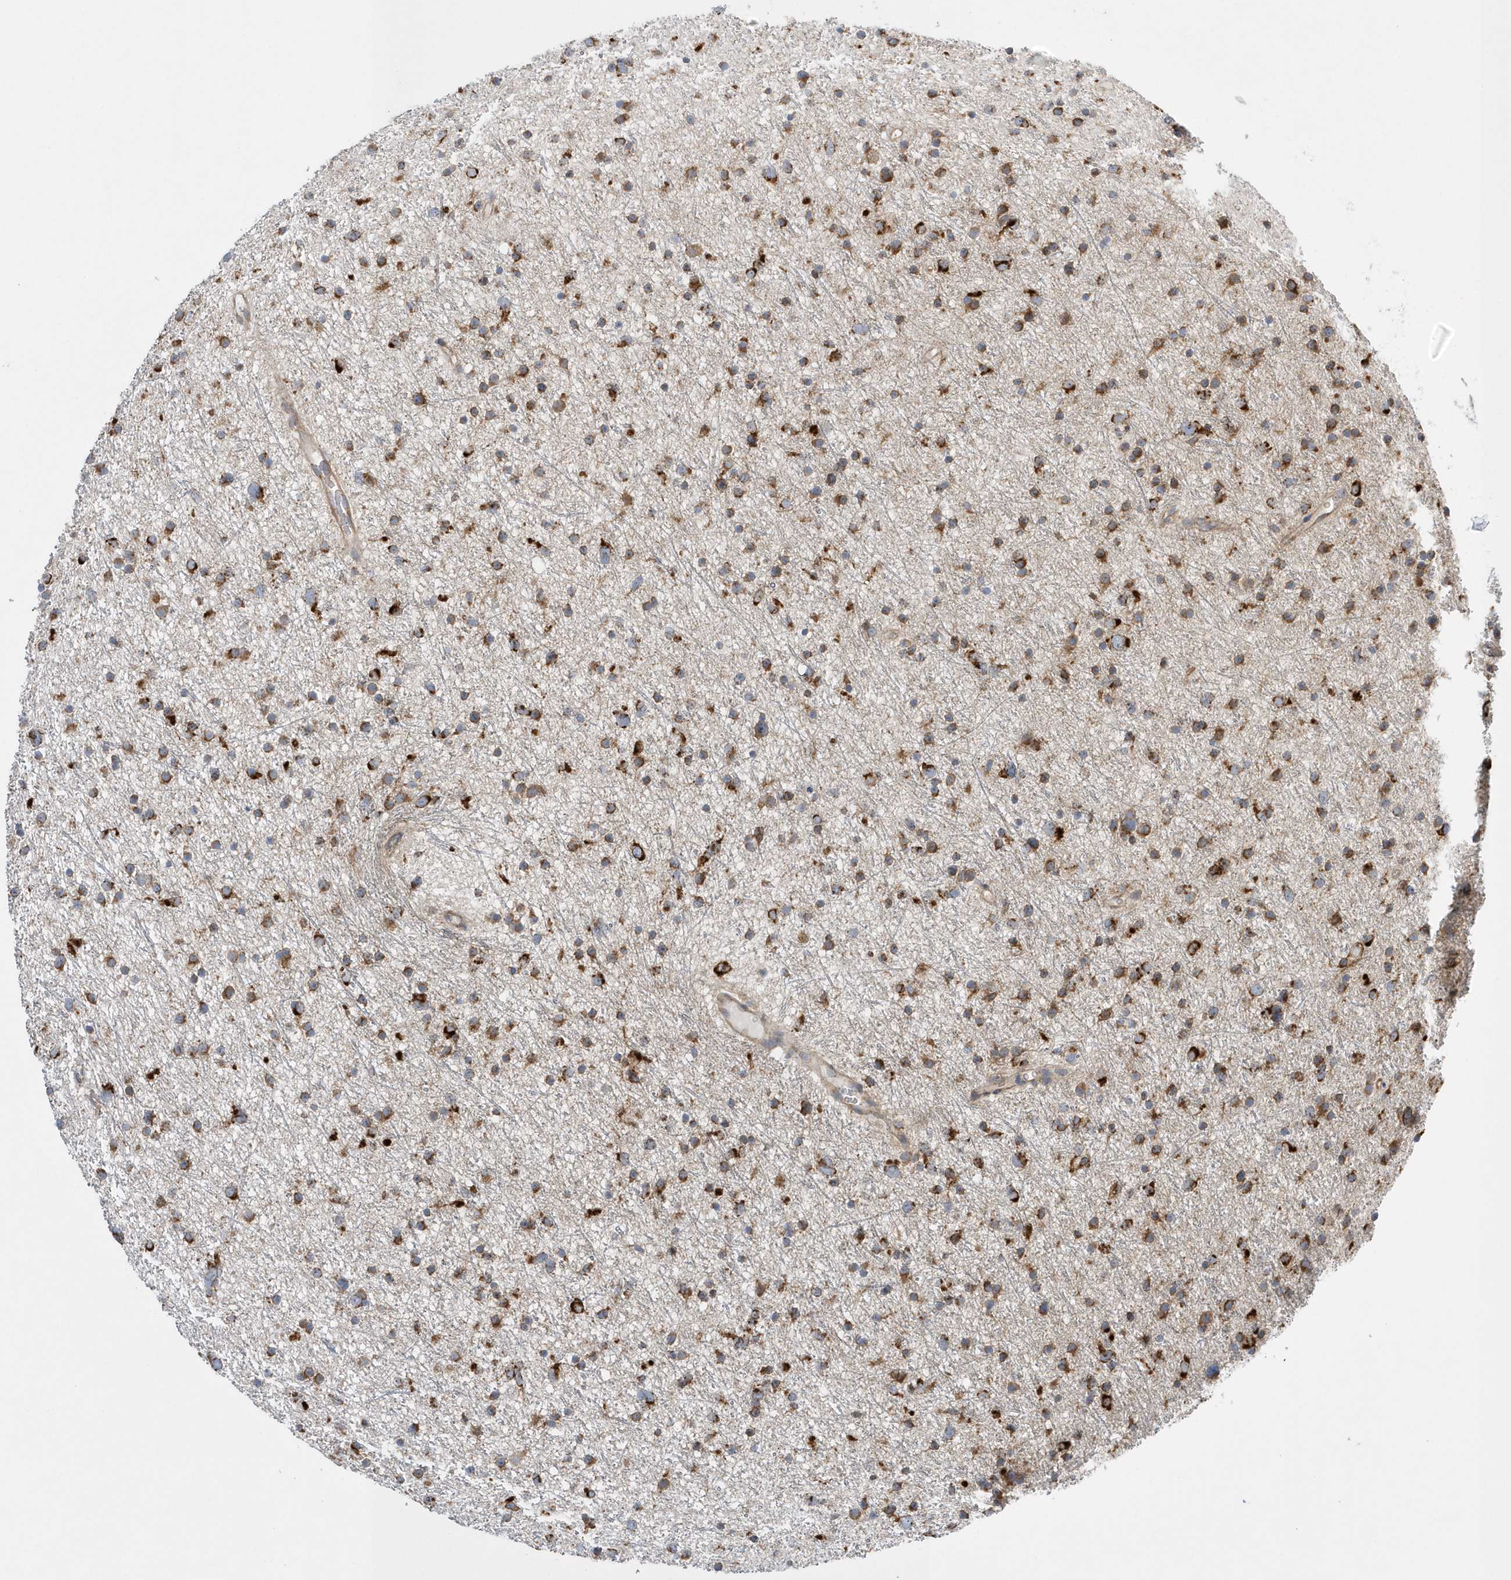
{"staining": {"intensity": "strong", "quantity": ">75%", "location": "cytoplasmic/membranous"}, "tissue": "glioma", "cell_type": "Tumor cells", "image_type": "cancer", "snomed": [{"axis": "morphology", "description": "Glioma, malignant, Low grade"}, {"axis": "topography", "description": "Cerebral cortex"}], "caption": "The photomicrograph exhibits staining of malignant glioma (low-grade), revealing strong cytoplasmic/membranous protein positivity (brown color) within tumor cells. (DAB (3,3'-diaminobenzidine) = brown stain, brightfield microscopy at high magnification).", "gene": "SPATA5", "patient": {"sex": "female", "age": 39}}